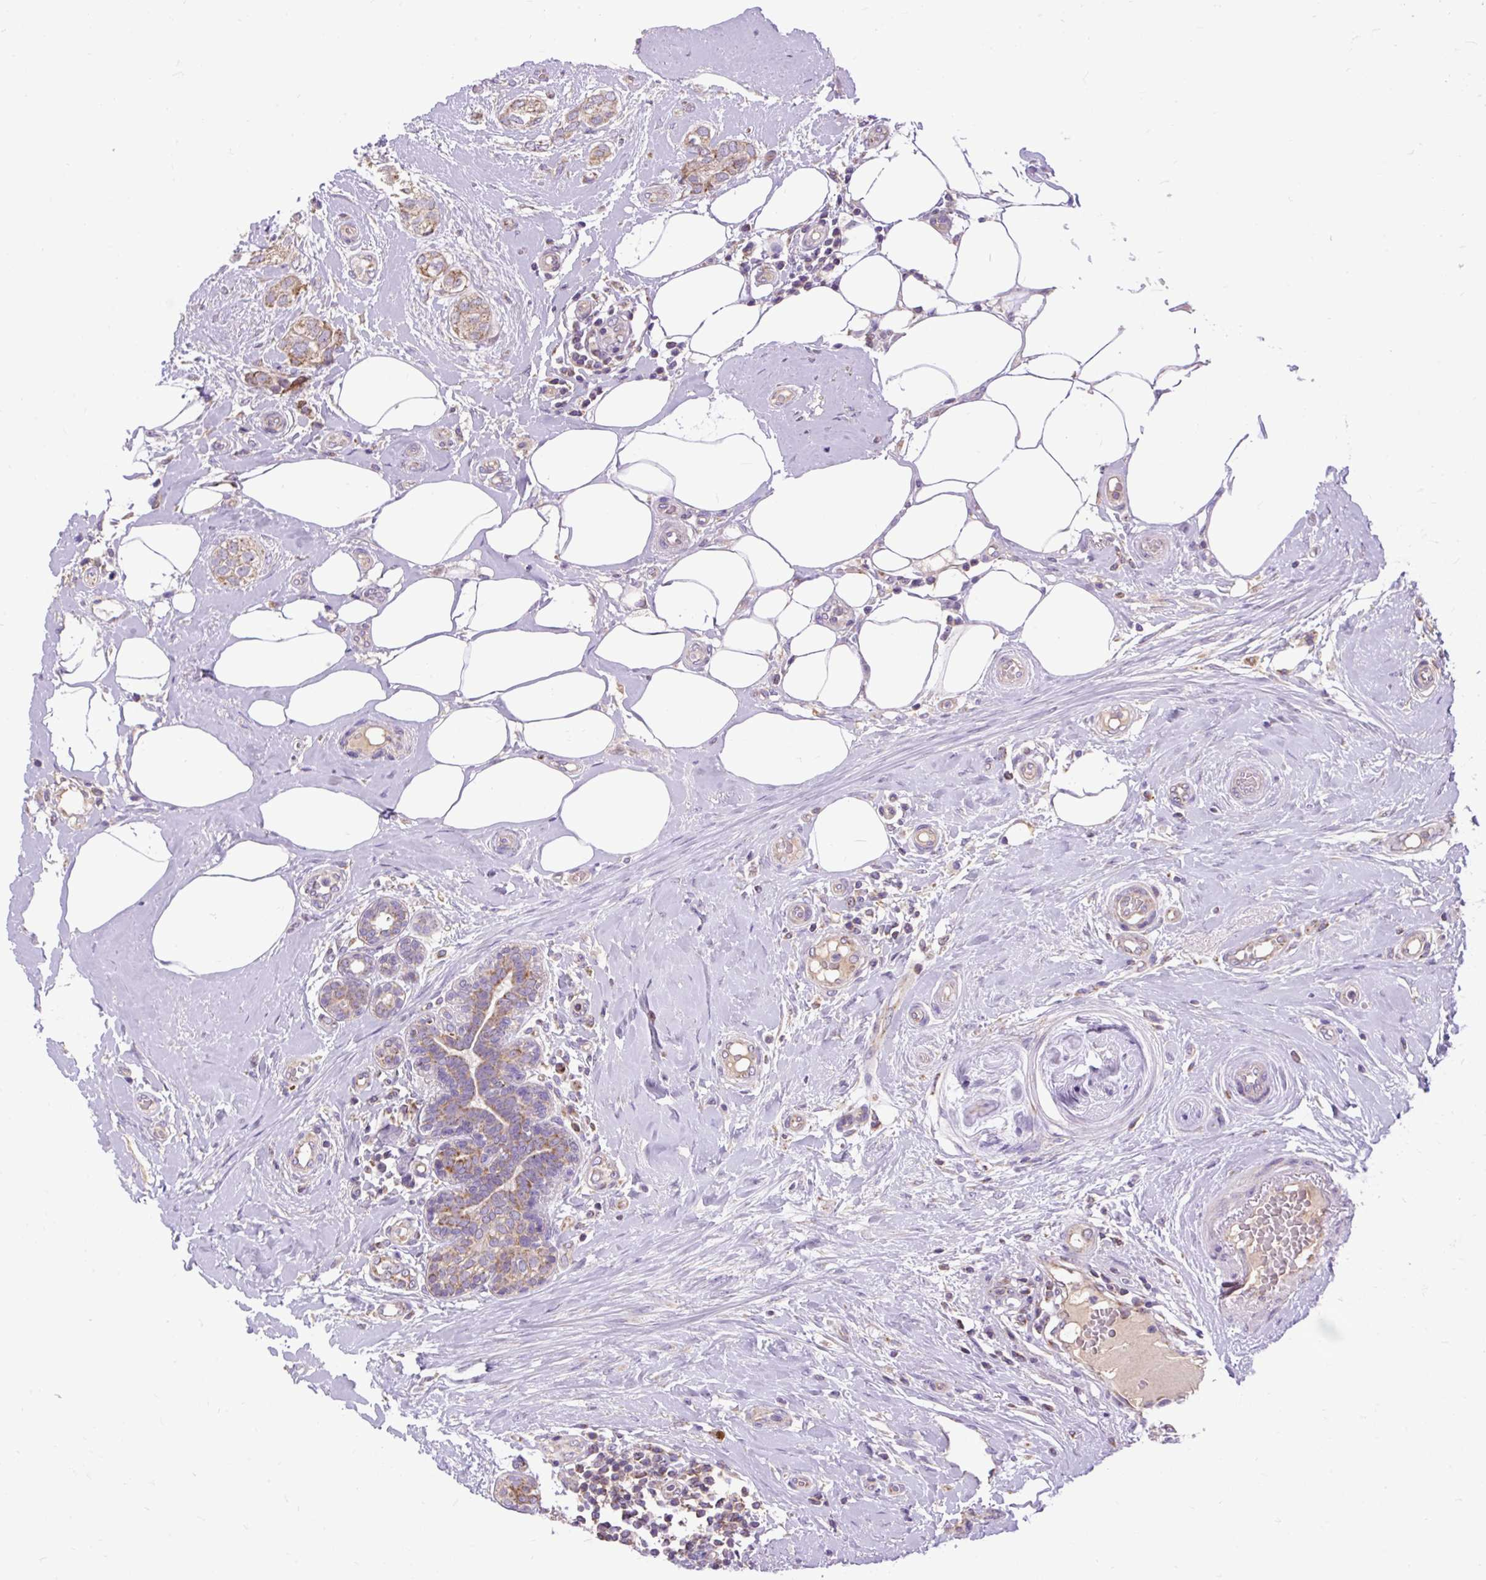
{"staining": {"intensity": "weak", "quantity": ">75%", "location": "cytoplasmic/membranous"}, "tissue": "breast cancer", "cell_type": "Tumor cells", "image_type": "cancer", "snomed": [{"axis": "morphology", "description": "Duct carcinoma"}, {"axis": "topography", "description": "Breast"}], "caption": "There is low levels of weak cytoplasmic/membranous expression in tumor cells of breast cancer (infiltrating ductal carcinoma), as demonstrated by immunohistochemical staining (brown color).", "gene": "TOMM40", "patient": {"sex": "female", "age": 73}}